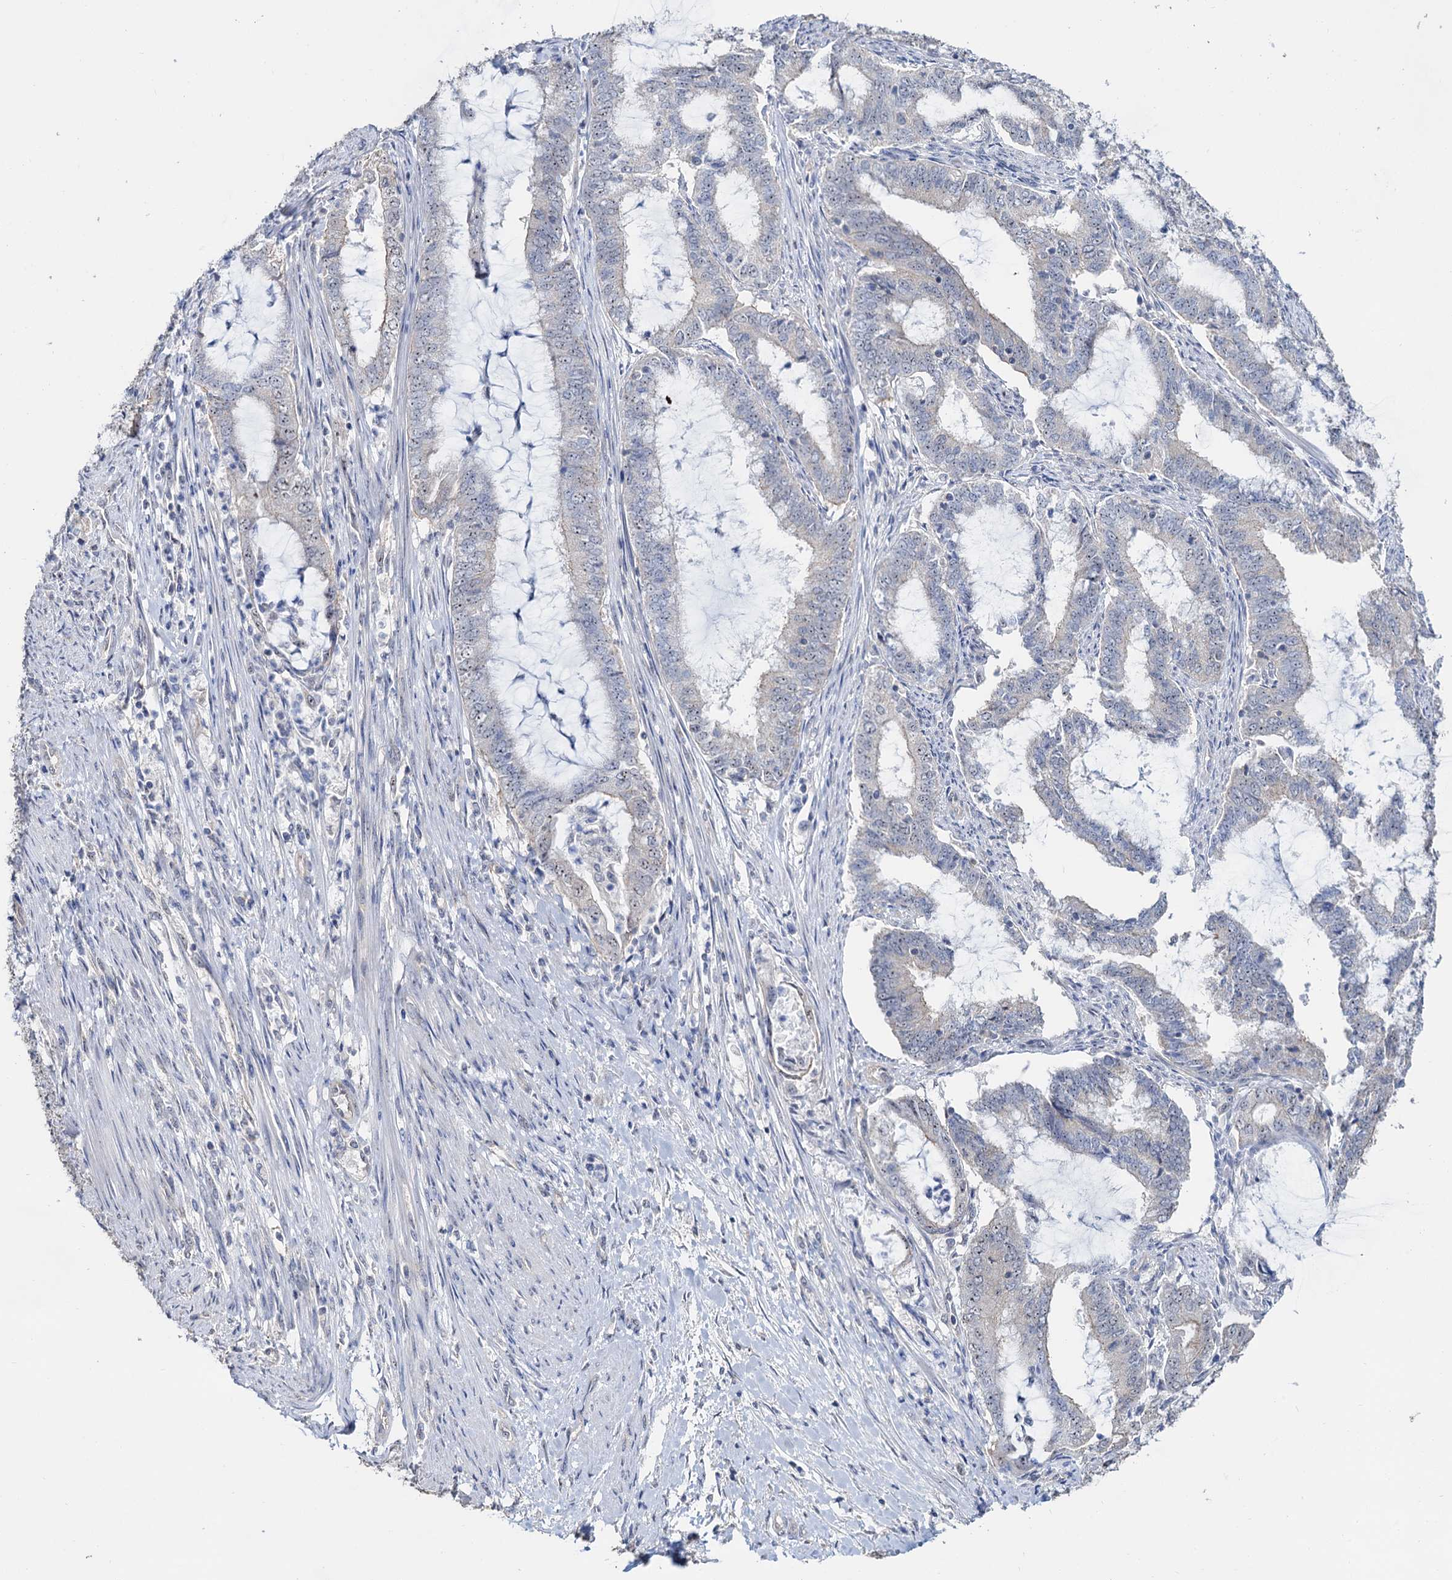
{"staining": {"intensity": "negative", "quantity": "none", "location": "none"}, "tissue": "endometrial cancer", "cell_type": "Tumor cells", "image_type": "cancer", "snomed": [{"axis": "morphology", "description": "Adenocarcinoma, NOS"}, {"axis": "topography", "description": "Endometrium"}], "caption": "IHC of human endometrial adenocarcinoma shows no staining in tumor cells. Brightfield microscopy of immunohistochemistry stained with DAB (brown) and hematoxylin (blue), captured at high magnification.", "gene": "C2CD3", "patient": {"sex": "female", "age": 51}}